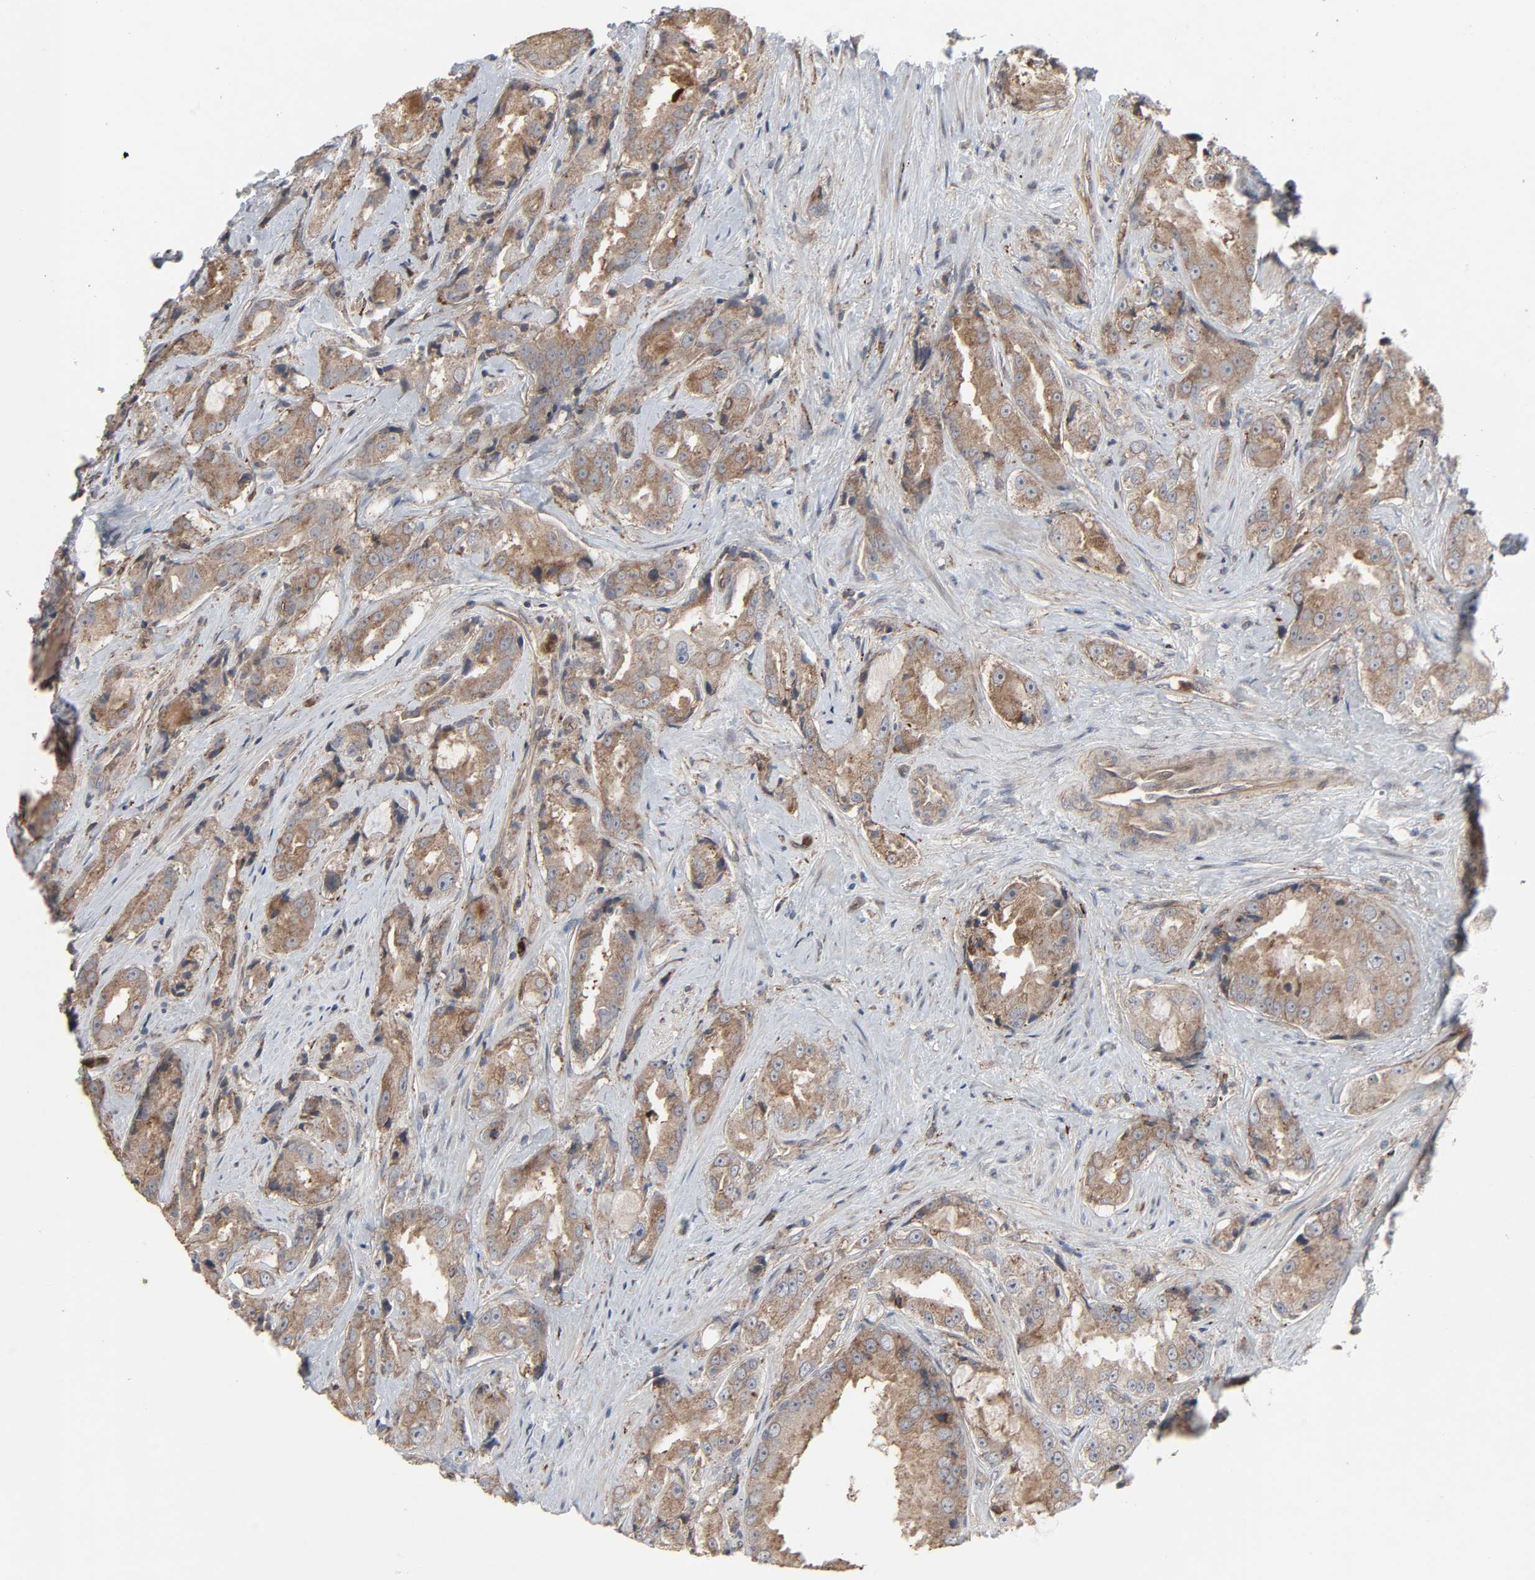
{"staining": {"intensity": "moderate", "quantity": ">75%", "location": "cytoplasmic/membranous"}, "tissue": "prostate cancer", "cell_type": "Tumor cells", "image_type": "cancer", "snomed": [{"axis": "morphology", "description": "Adenocarcinoma, High grade"}, {"axis": "topography", "description": "Prostate"}], "caption": "Immunohistochemistry (IHC) photomicrograph of neoplastic tissue: human high-grade adenocarcinoma (prostate) stained using immunohistochemistry reveals medium levels of moderate protein expression localized specifically in the cytoplasmic/membranous of tumor cells, appearing as a cytoplasmic/membranous brown color.", "gene": "ADCY4", "patient": {"sex": "male", "age": 73}}